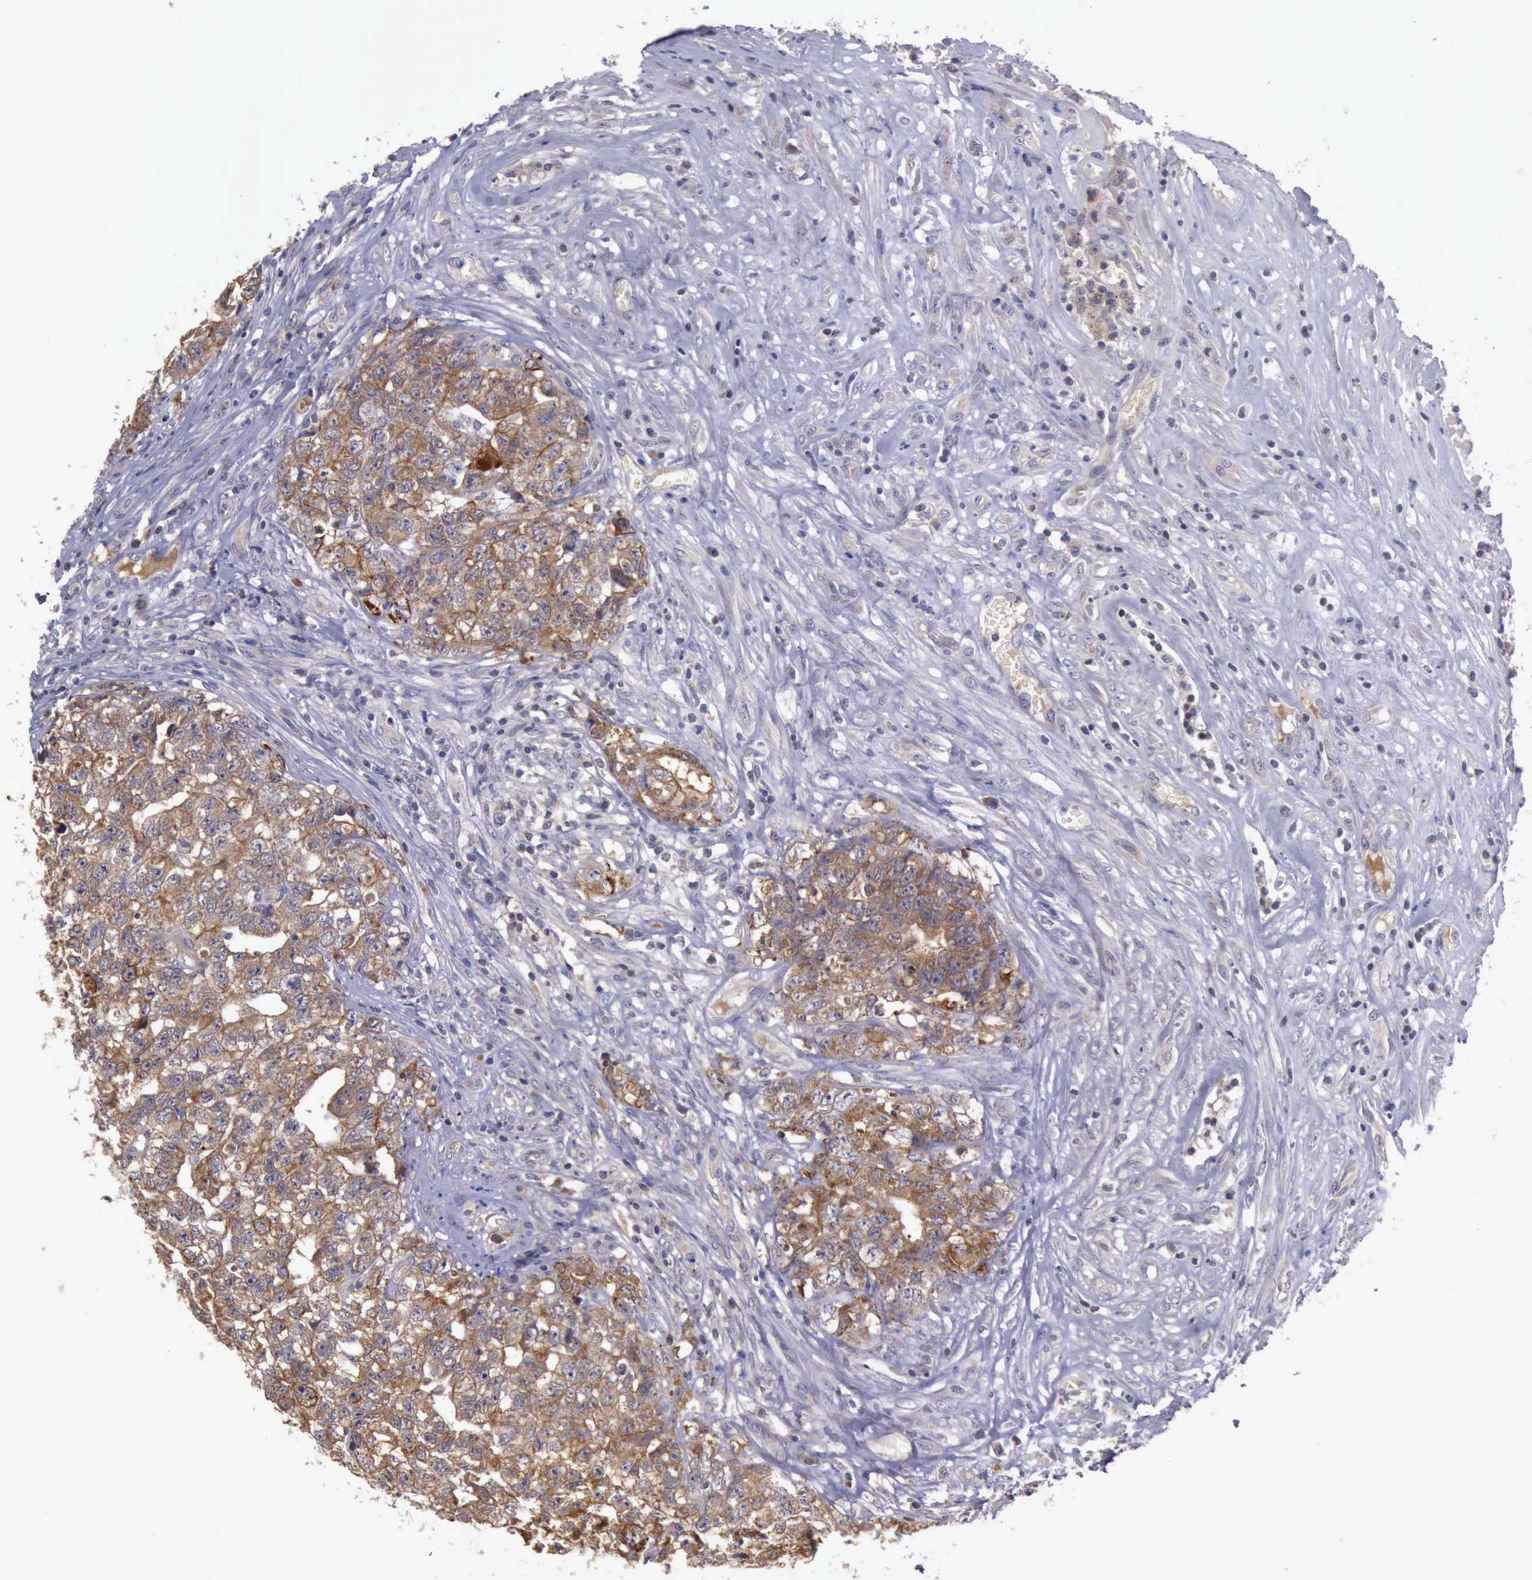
{"staining": {"intensity": "weak", "quantity": ">75%", "location": "cytoplasmic/membranous"}, "tissue": "testis cancer", "cell_type": "Tumor cells", "image_type": "cancer", "snomed": [{"axis": "morphology", "description": "Carcinoma, Embryonal, NOS"}, {"axis": "topography", "description": "Testis"}], "caption": "Immunohistochemistry image of embryonal carcinoma (testis) stained for a protein (brown), which exhibits low levels of weak cytoplasmic/membranous staining in about >75% of tumor cells.", "gene": "RAB39B", "patient": {"sex": "male", "age": 31}}